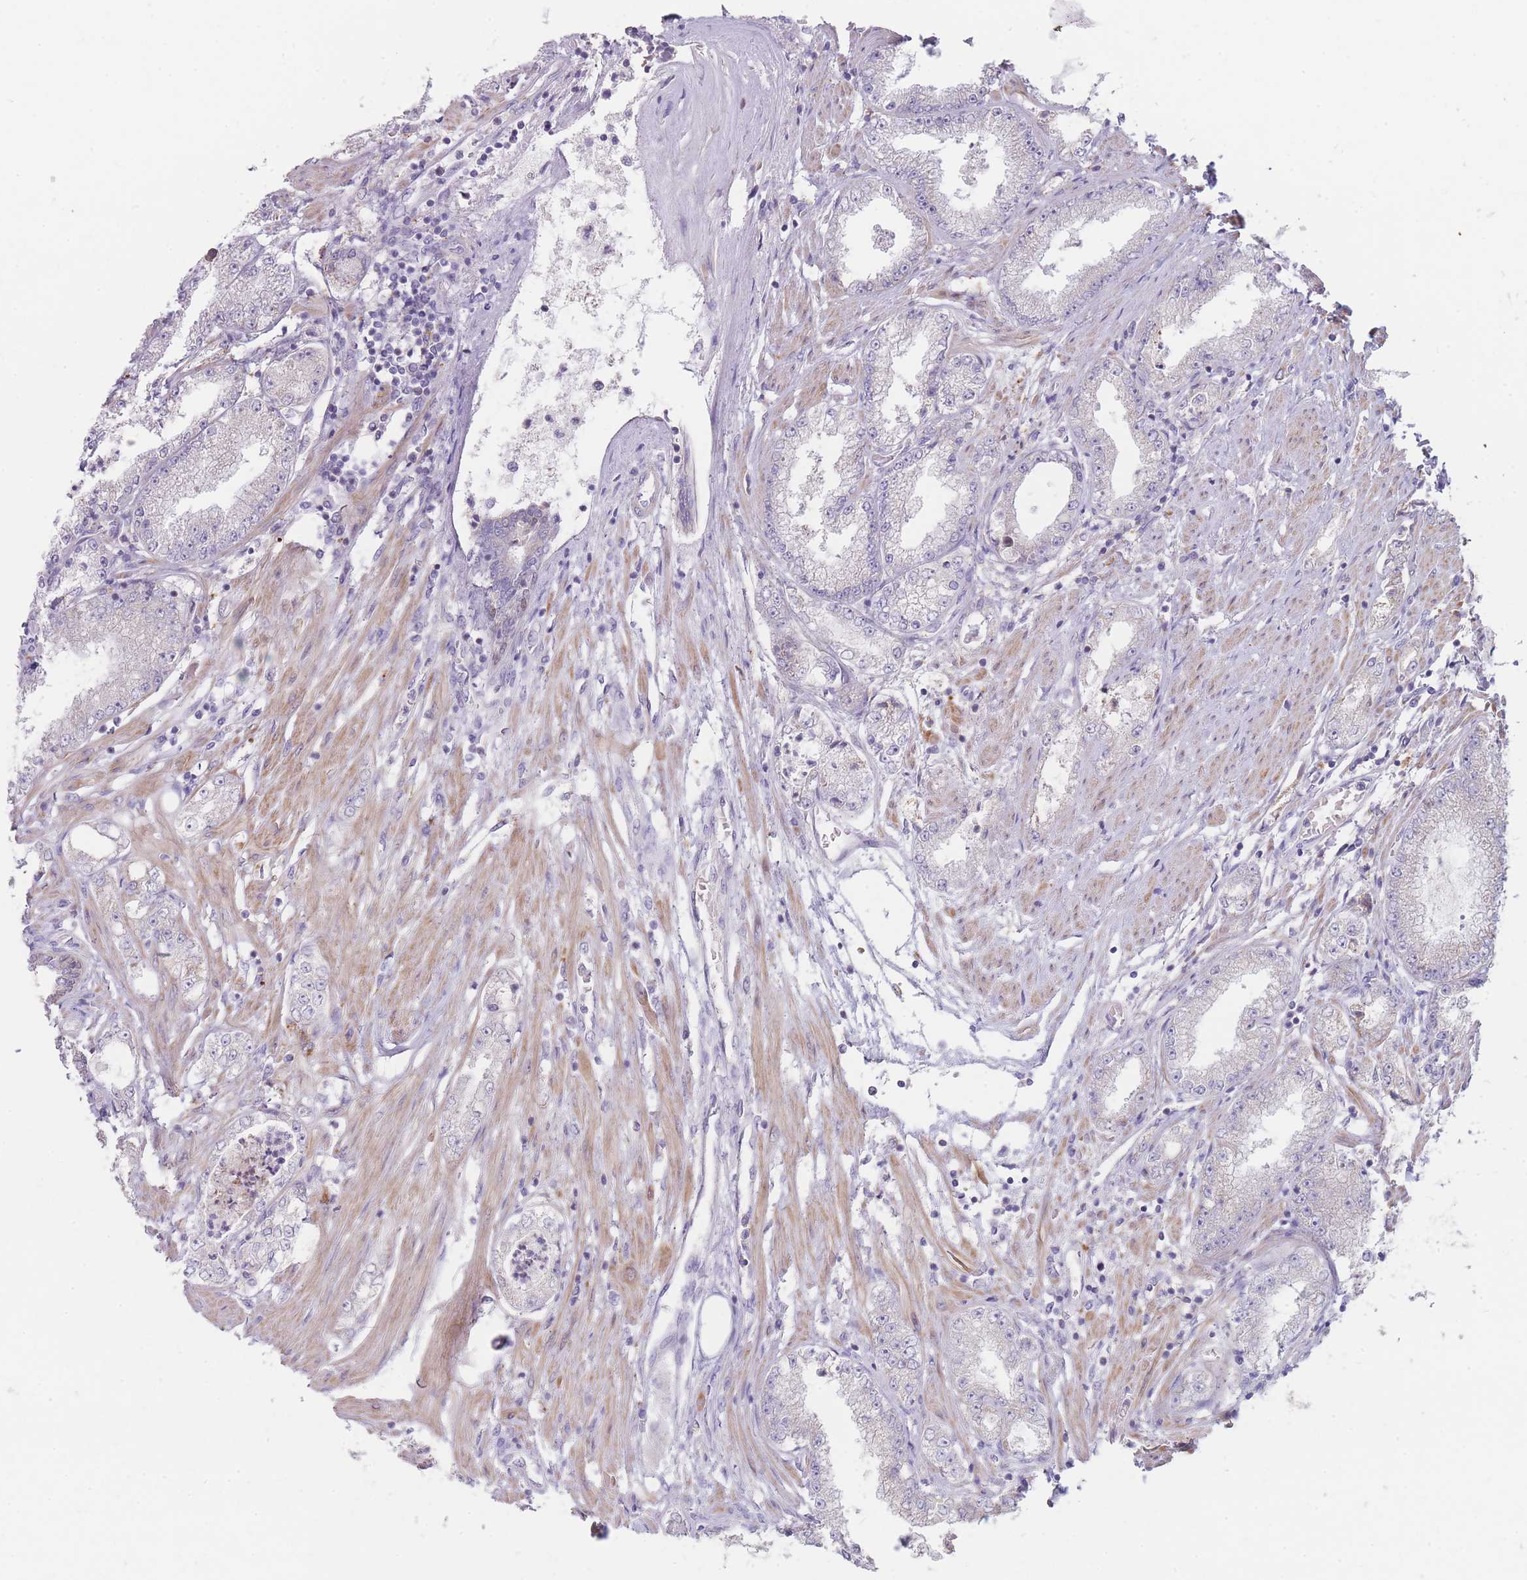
{"staining": {"intensity": "weak", "quantity": "<25%", "location": "cytoplasmic/membranous"}, "tissue": "prostate cancer", "cell_type": "Tumor cells", "image_type": "cancer", "snomed": [{"axis": "morphology", "description": "Adenocarcinoma, High grade"}, {"axis": "topography", "description": "Prostate"}], "caption": "Immunohistochemistry of prostate adenocarcinoma (high-grade) reveals no expression in tumor cells.", "gene": "SMPD4", "patient": {"sex": "male", "age": 69}}